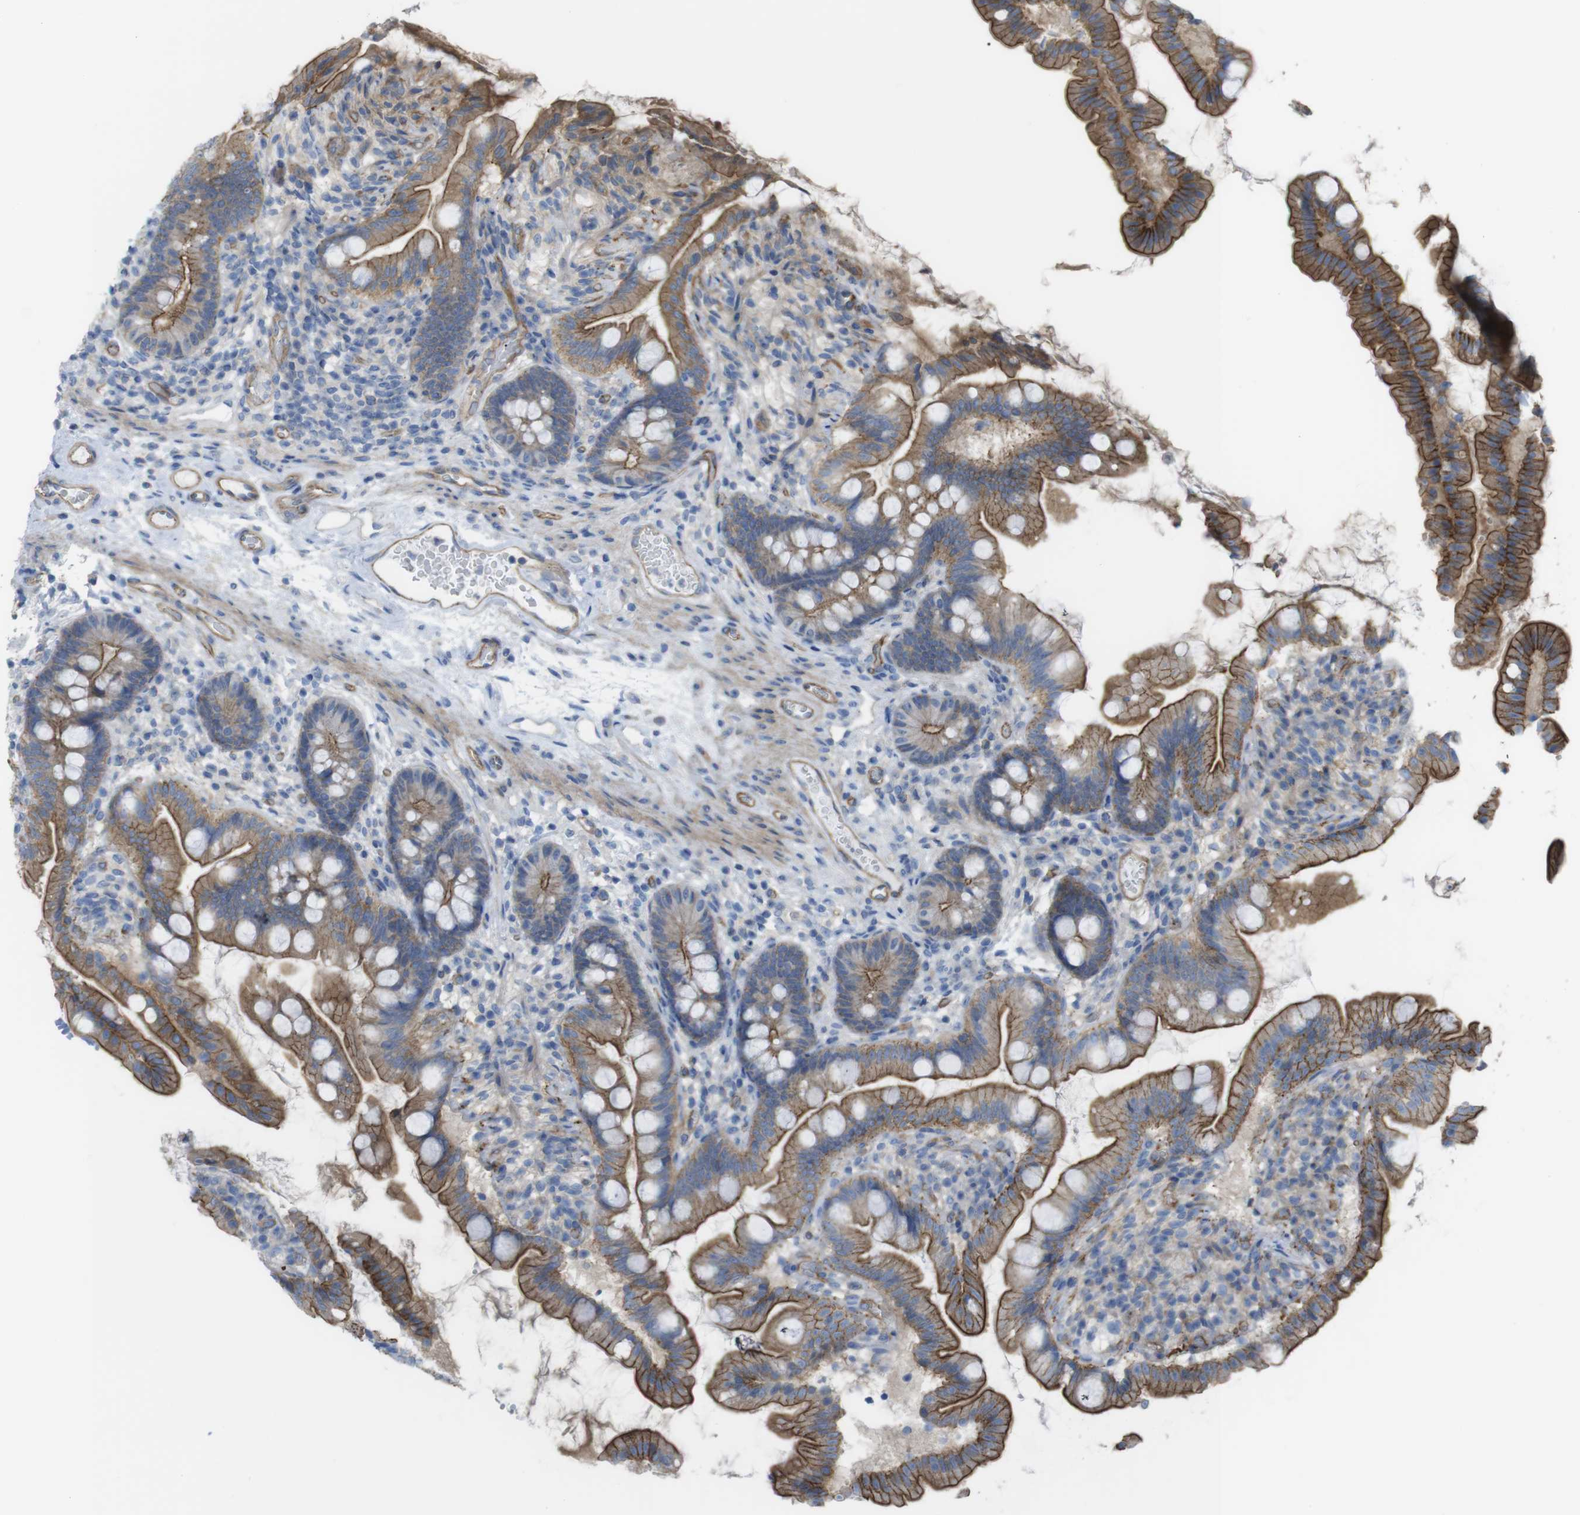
{"staining": {"intensity": "moderate", "quantity": ">75%", "location": "cytoplasmic/membranous"}, "tissue": "small intestine", "cell_type": "Glandular cells", "image_type": "normal", "snomed": [{"axis": "morphology", "description": "Normal tissue, NOS"}, {"axis": "topography", "description": "Small intestine"}], "caption": "Small intestine stained with a brown dye demonstrates moderate cytoplasmic/membranous positive staining in approximately >75% of glandular cells.", "gene": "PREX2", "patient": {"sex": "female", "age": 56}}